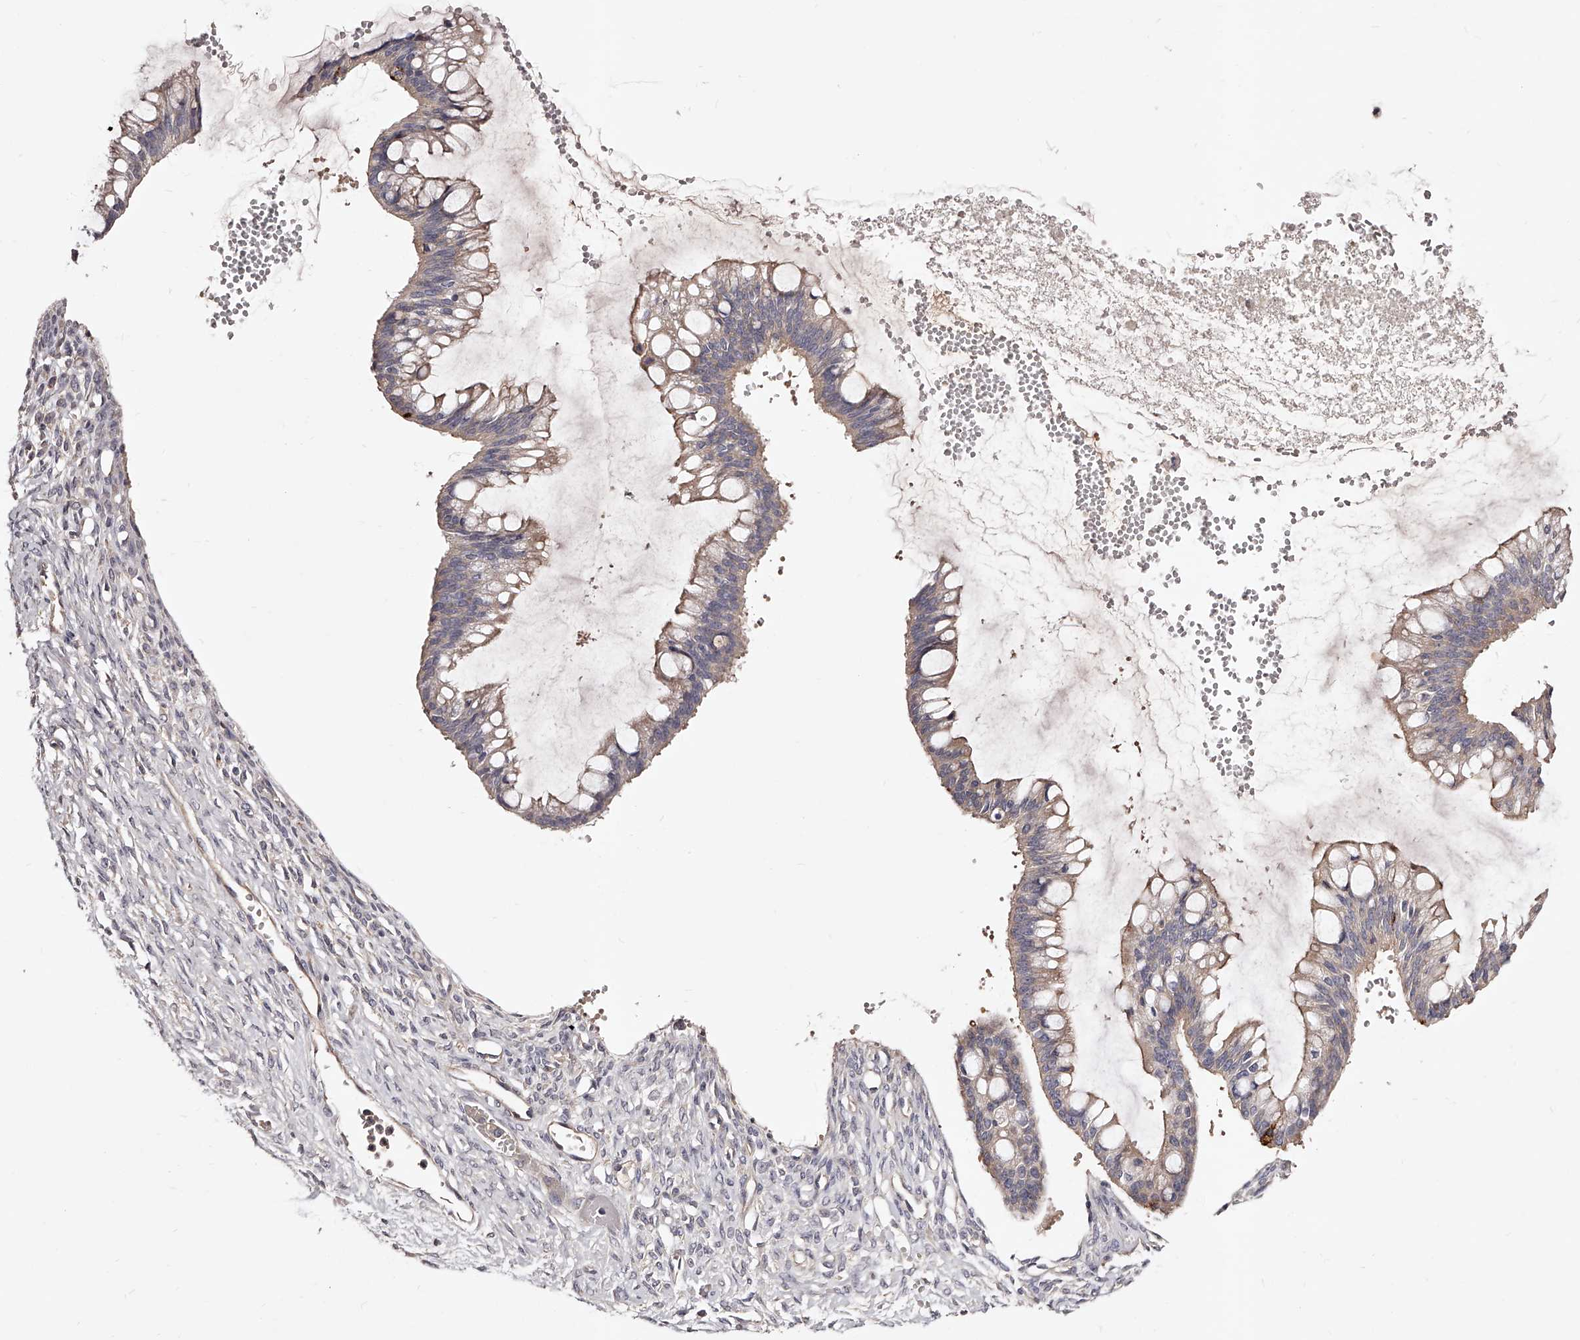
{"staining": {"intensity": "weak", "quantity": "25%-75%", "location": "cytoplasmic/membranous"}, "tissue": "ovarian cancer", "cell_type": "Tumor cells", "image_type": "cancer", "snomed": [{"axis": "morphology", "description": "Cystadenocarcinoma, mucinous, NOS"}, {"axis": "topography", "description": "Ovary"}], "caption": "Mucinous cystadenocarcinoma (ovarian) was stained to show a protein in brown. There is low levels of weak cytoplasmic/membranous staining in about 25%-75% of tumor cells.", "gene": "PHACTR1", "patient": {"sex": "female", "age": 73}}